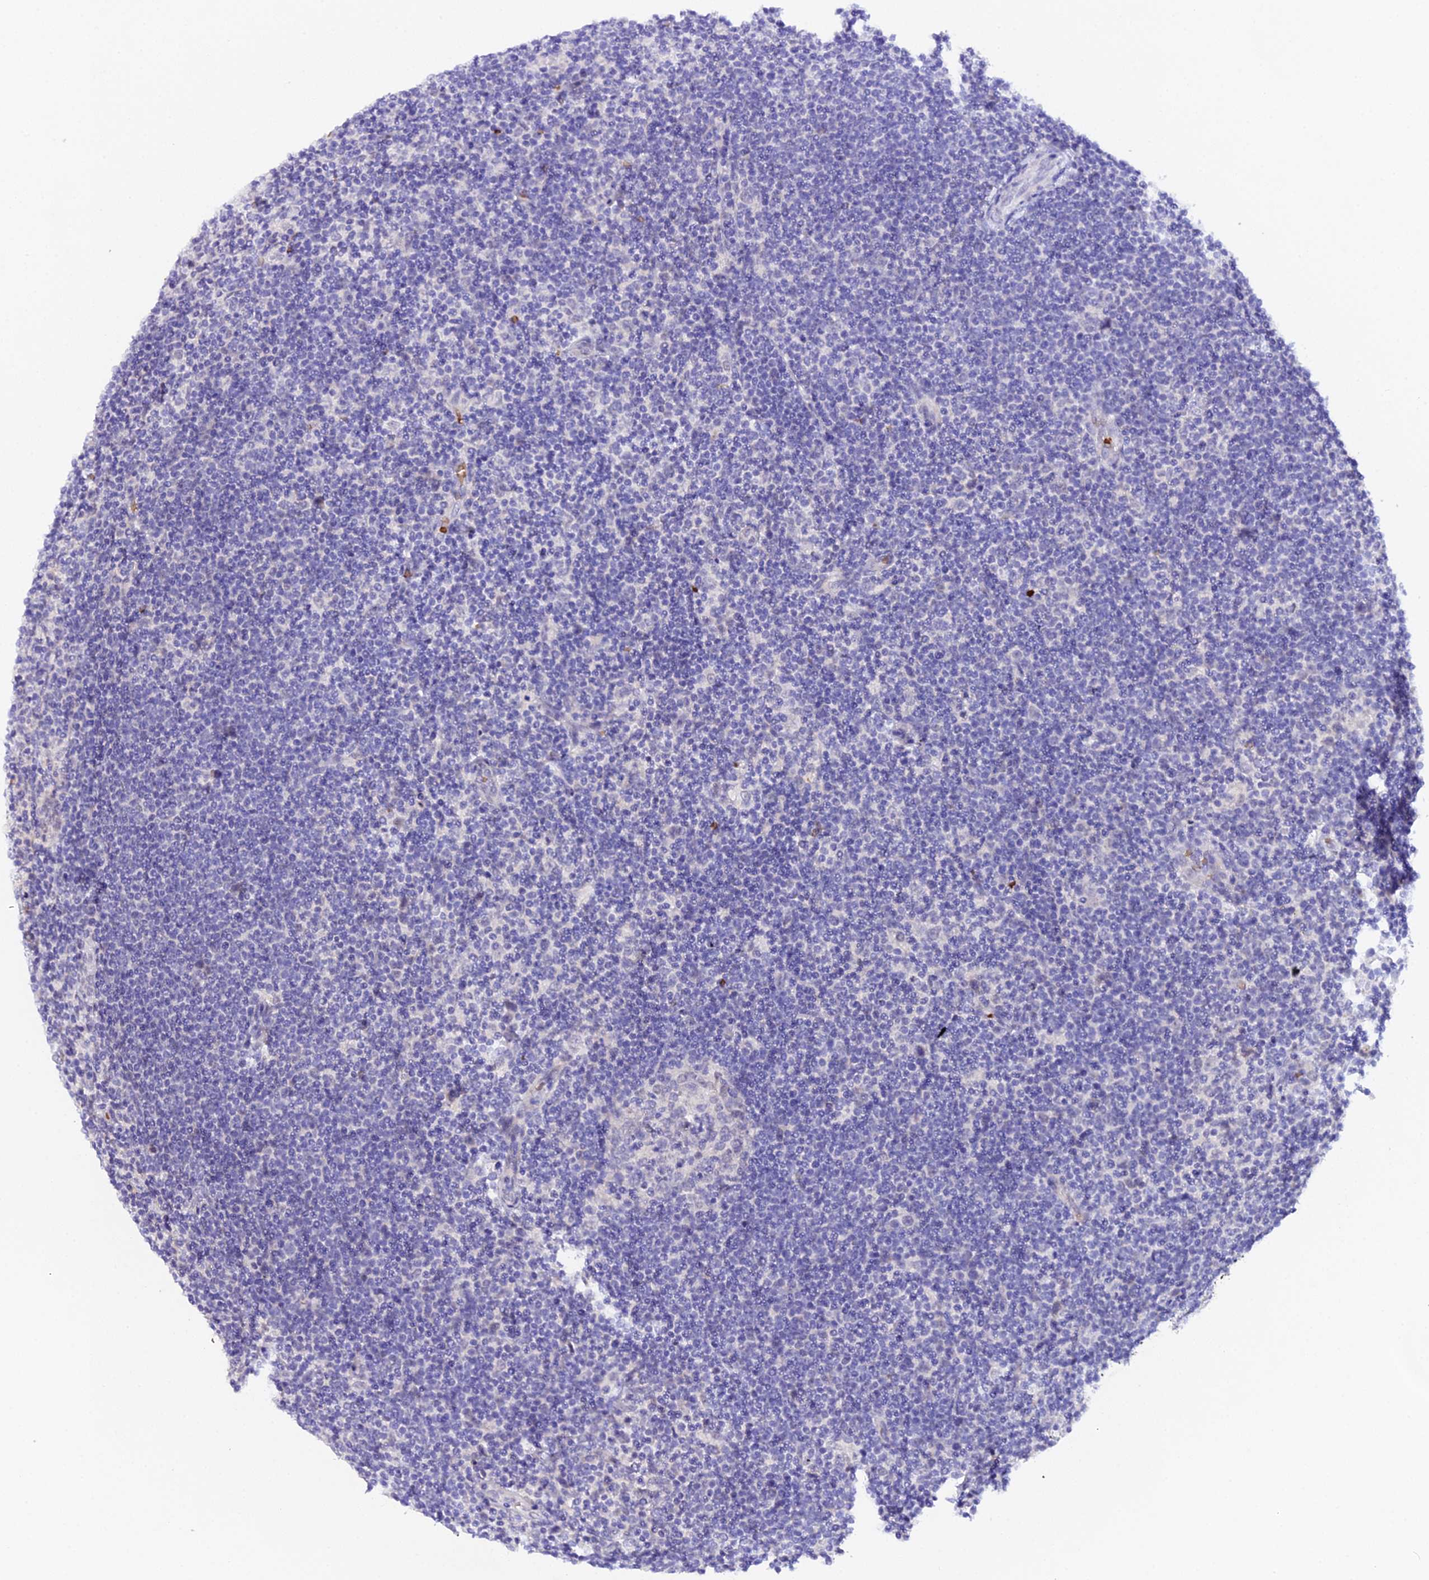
{"staining": {"intensity": "negative", "quantity": "none", "location": "none"}, "tissue": "lymphoma", "cell_type": "Tumor cells", "image_type": "cancer", "snomed": [{"axis": "morphology", "description": "Hodgkin's disease, NOS"}, {"axis": "topography", "description": "Lymph node"}], "caption": "Immunohistochemical staining of human Hodgkin's disease exhibits no significant staining in tumor cells.", "gene": "CFAP45", "patient": {"sex": "female", "age": 57}}